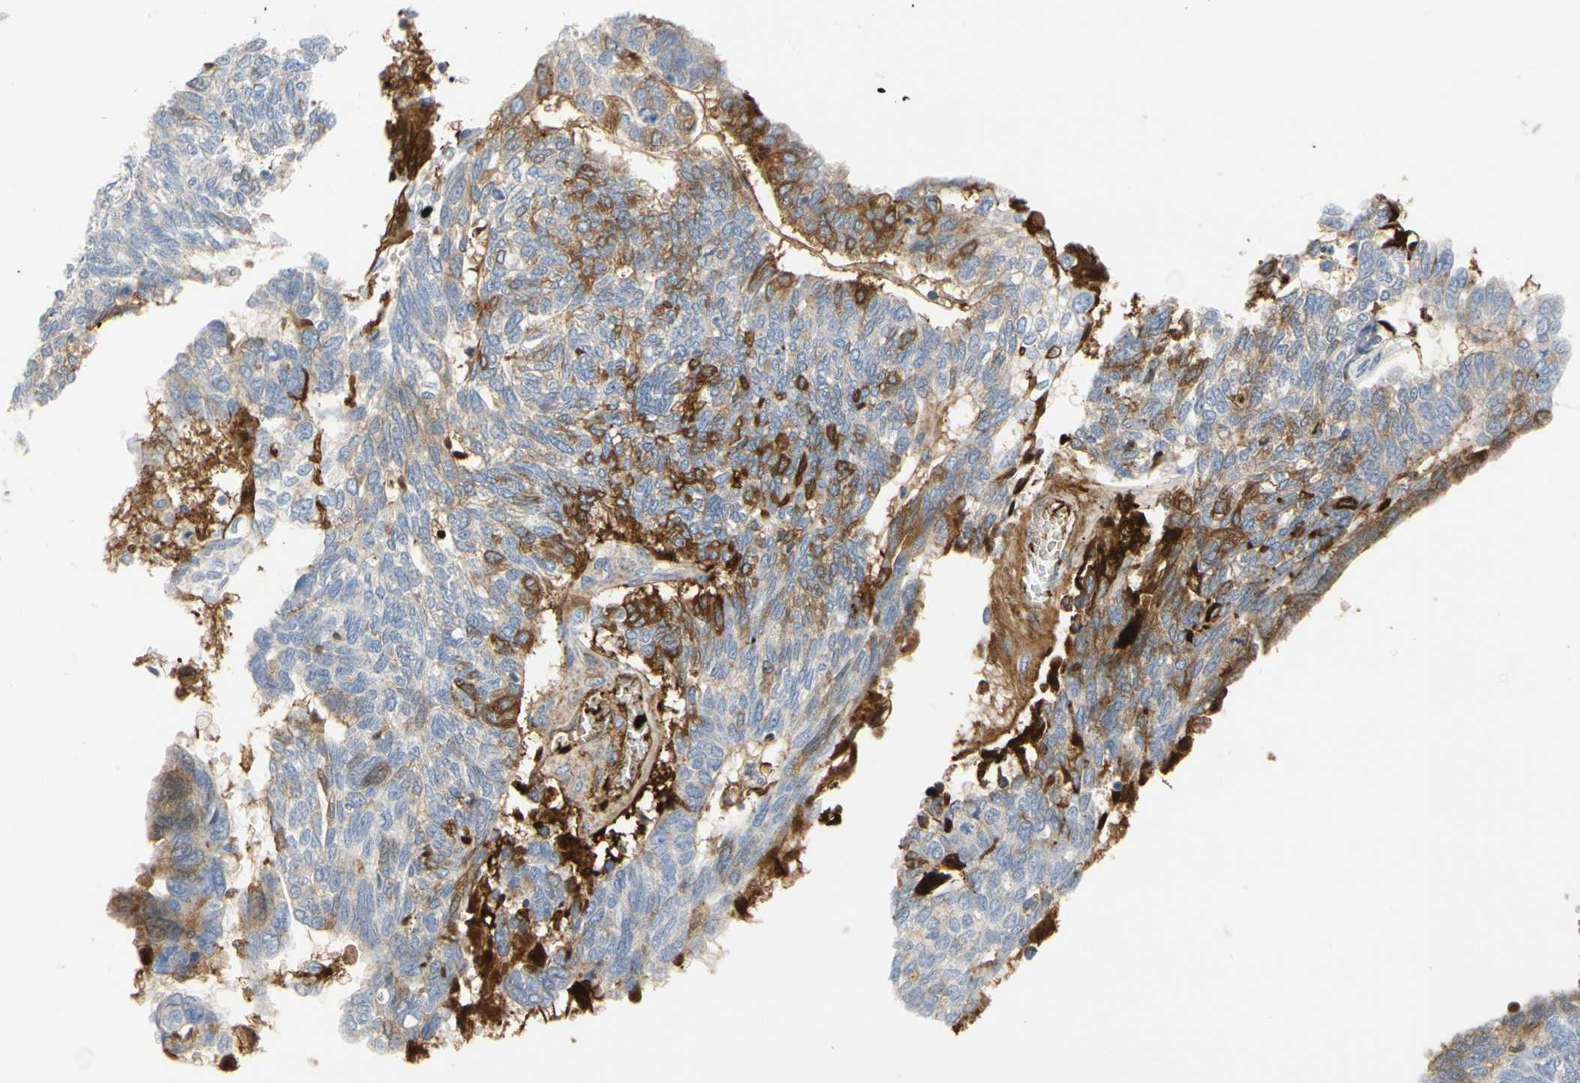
{"staining": {"intensity": "strong", "quantity": "<25%", "location": "cytoplasmic/membranous"}, "tissue": "ovarian cancer", "cell_type": "Tumor cells", "image_type": "cancer", "snomed": [{"axis": "morphology", "description": "Cystadenocarcinoma, serous, NOS"}, {"axis": "topography", "description": "Ovary"}], "caption": "This is an image of immunohistochemistry staining of ovarian serous cystadenocarcinoma, which shows strong staining in the cytoplasmic/membranous of tumor cells.", "gene": "FGB", "patient": {"sex": "female", "age": 79}}